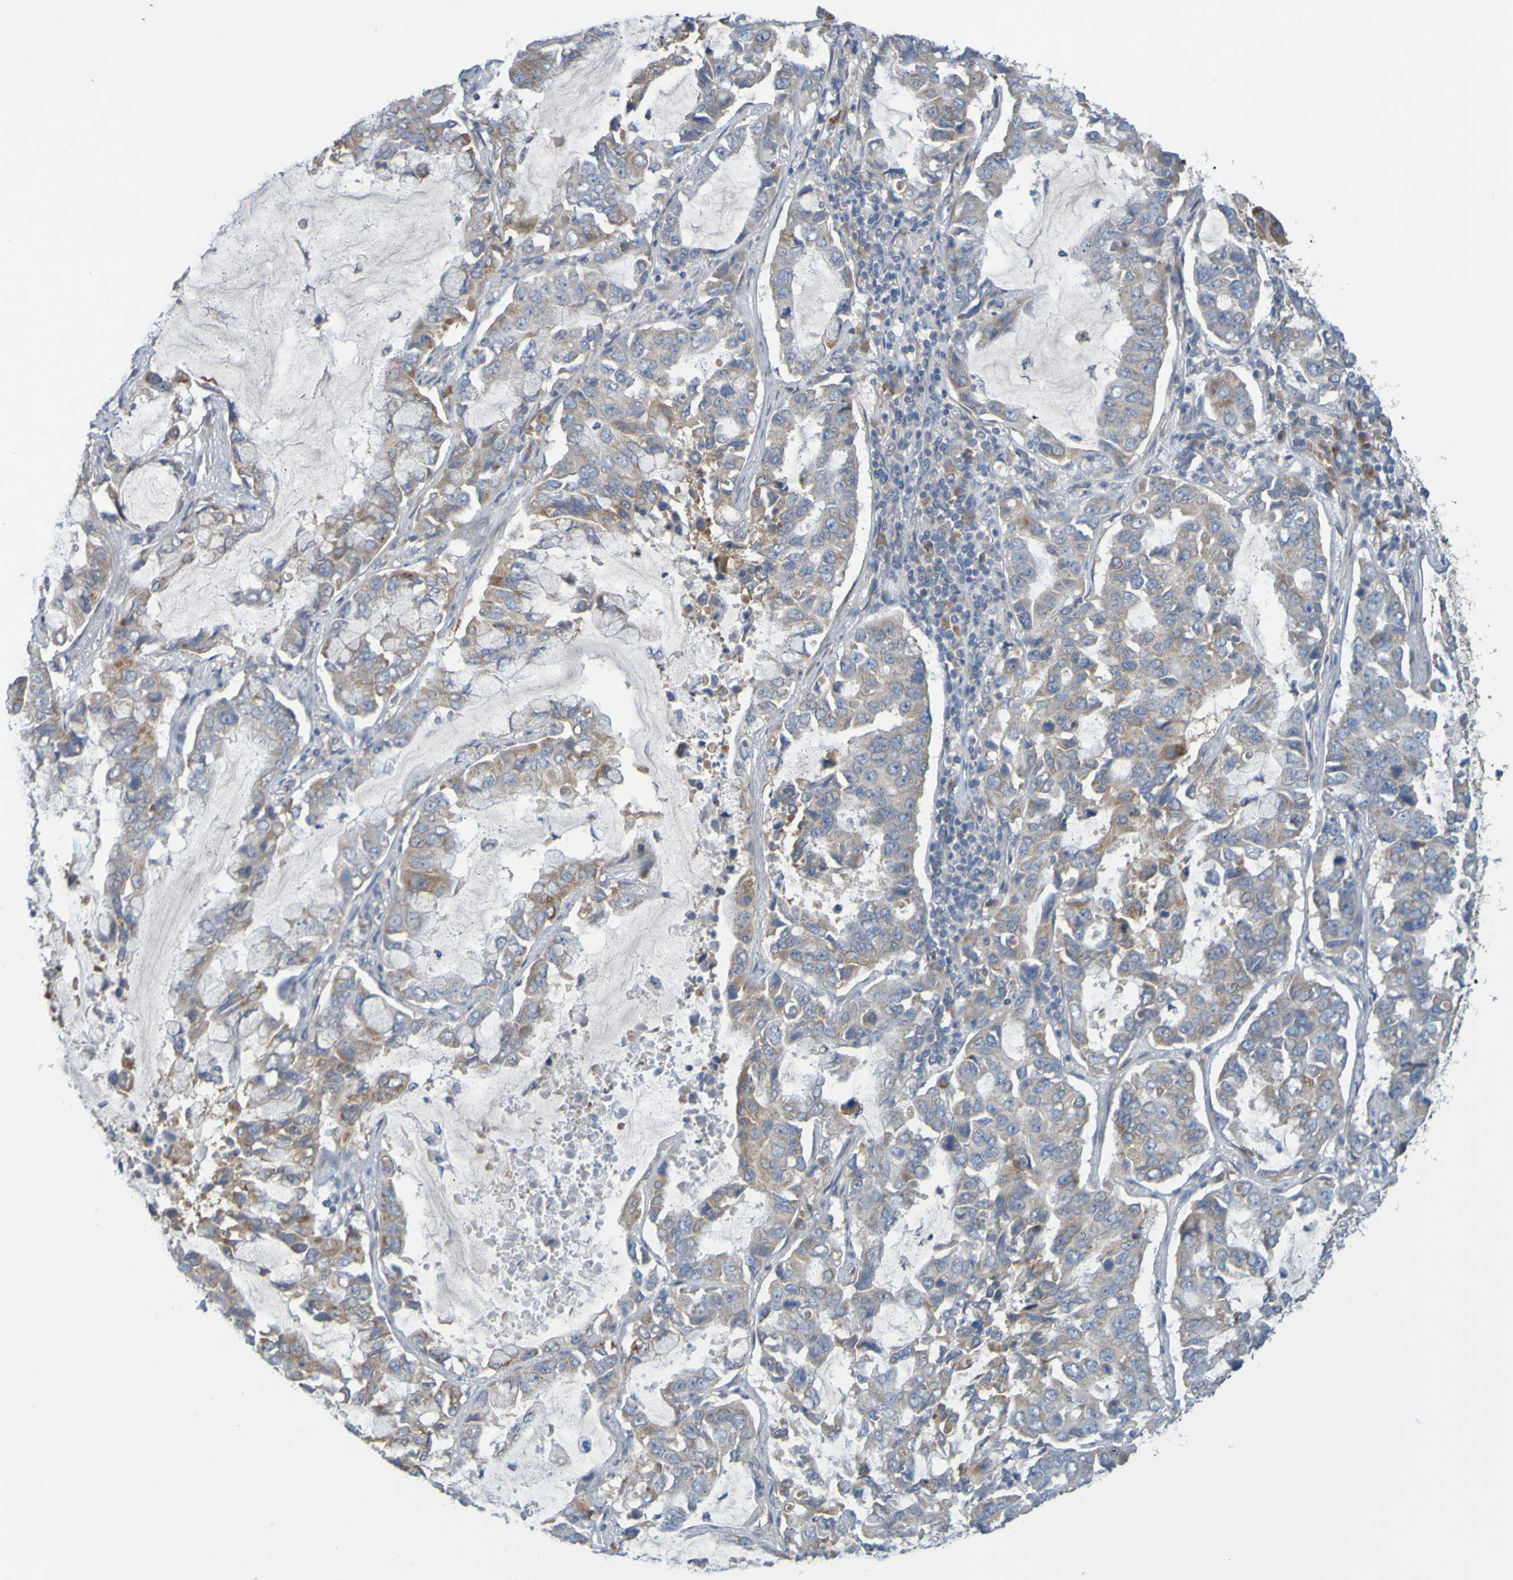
{"staining": {"intensity": "moderate", "quantity": "25%-75%", "location": "cytoplasmic/membranous"}, "tissue": "lung cancer", "cell_type": "Tumor cells", "image_type": "cancer", "snomed": [{"axis": "morphology", "description": "Adenocarcinoma, NOS"}, {"axis": "topography", "description": "Lung"}], "caption": "Immunohistochemical staining of human lung cancer displays medium levels of moderate cytoplasmic/membranous positivity in about 25%-75% of tumor cells. (IHC, brightfield microscopy, high magnification).", "gene": "MOGS", "patient": {"sex": "male", "age": 64}}